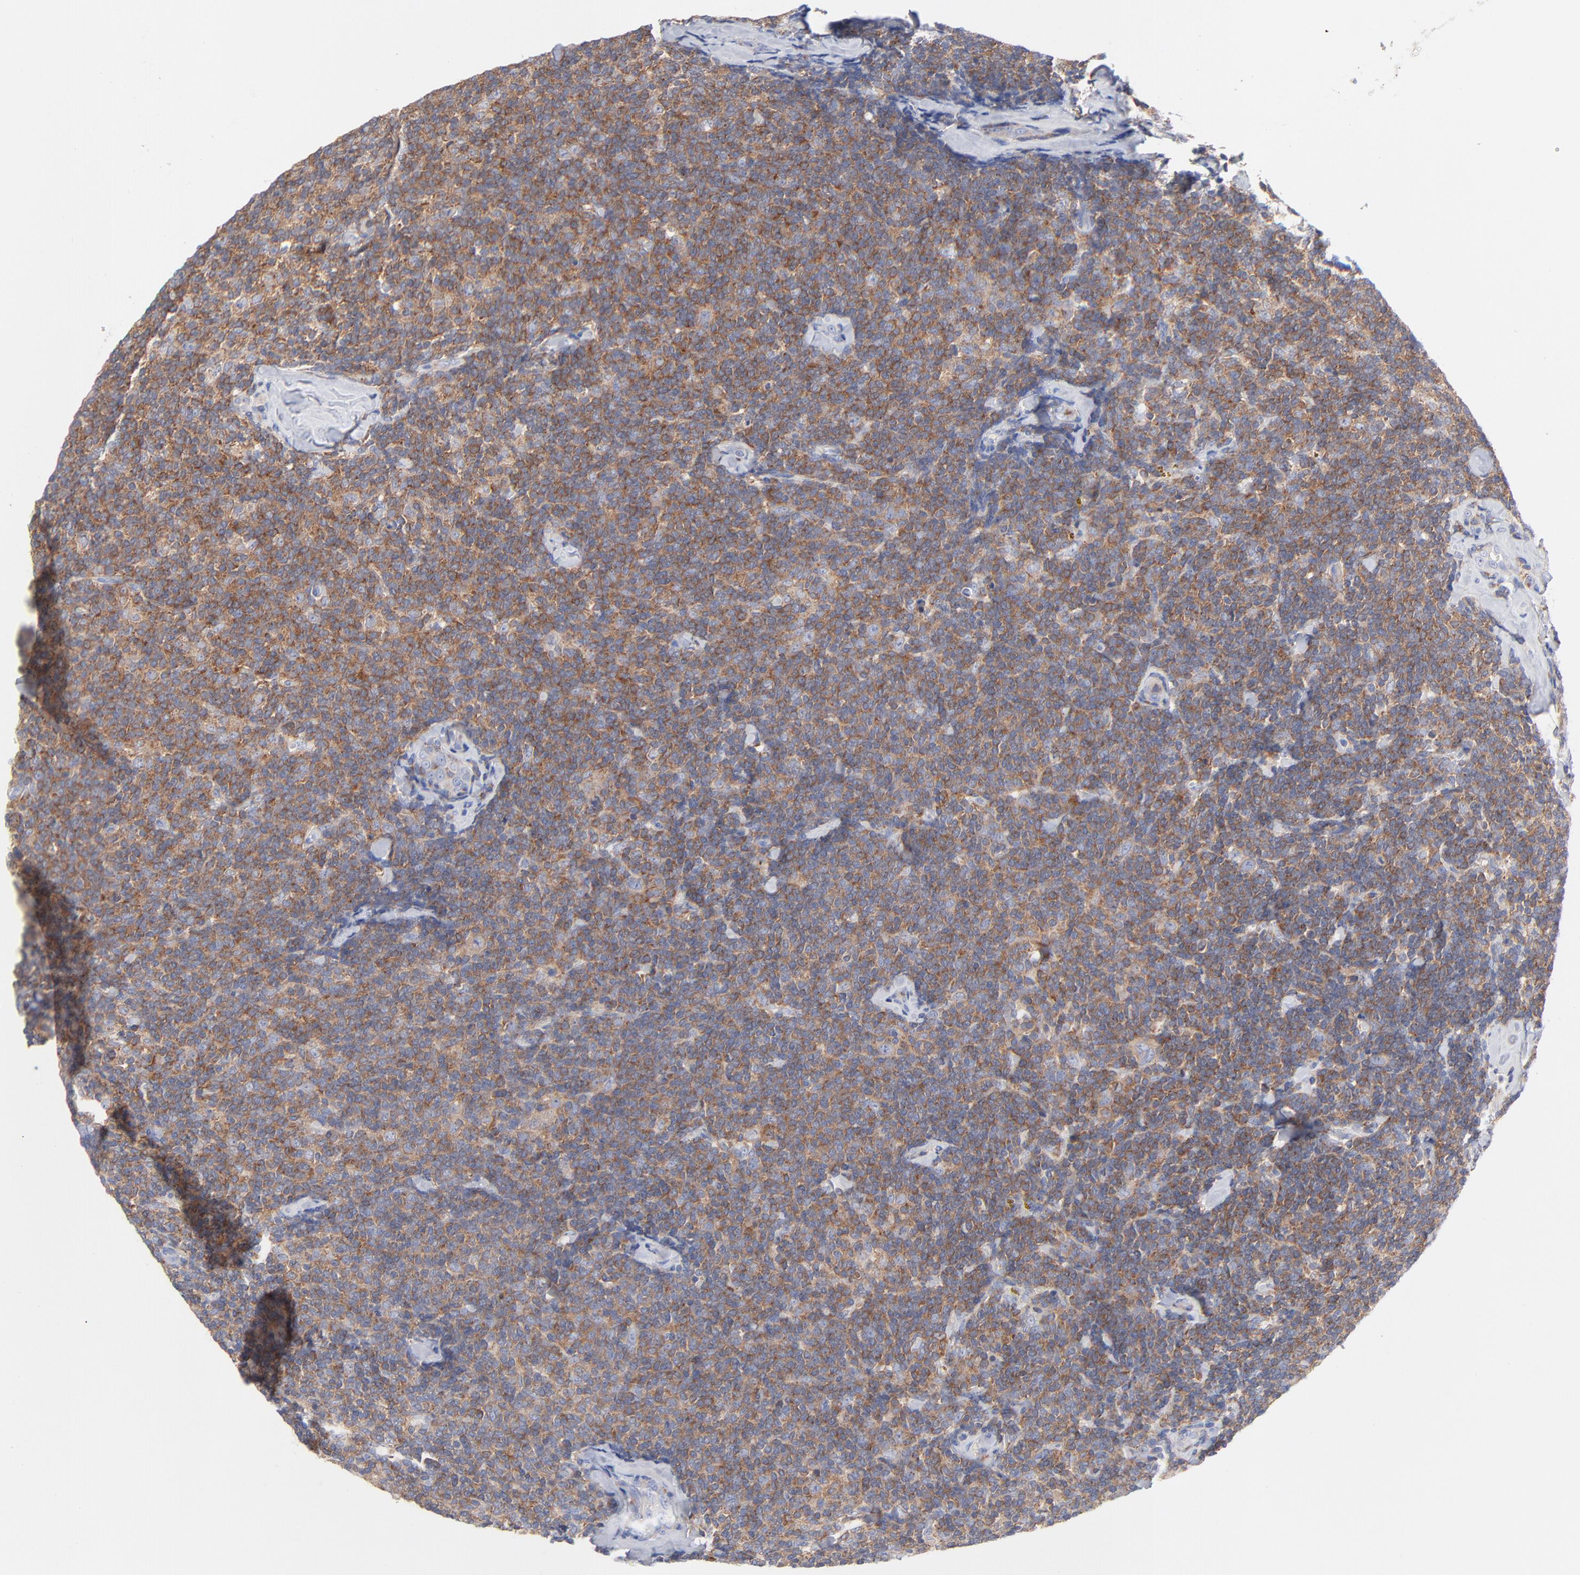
{"staining": {"intensity": "moderate", "quantity": ">75%", "location": "cytoplasmic/membranous"}, "tissue": "lymphoma", "cell_type": "Tumor cells", "image_type": "cancer", "snomed": [{"axis": "morphology", "description": "Malignant lymphoma, non-Hodgkin's type, Low grade"}, {"axis": "topography", "description": "Lymph node"}], "caption": "A brown stain shows moderate cytoplasmic/membranous positivity of a protein in lymphoma tumor cells.", "gene": "SEPTIN6", "patient": {"sex": "female", "age": 56}}